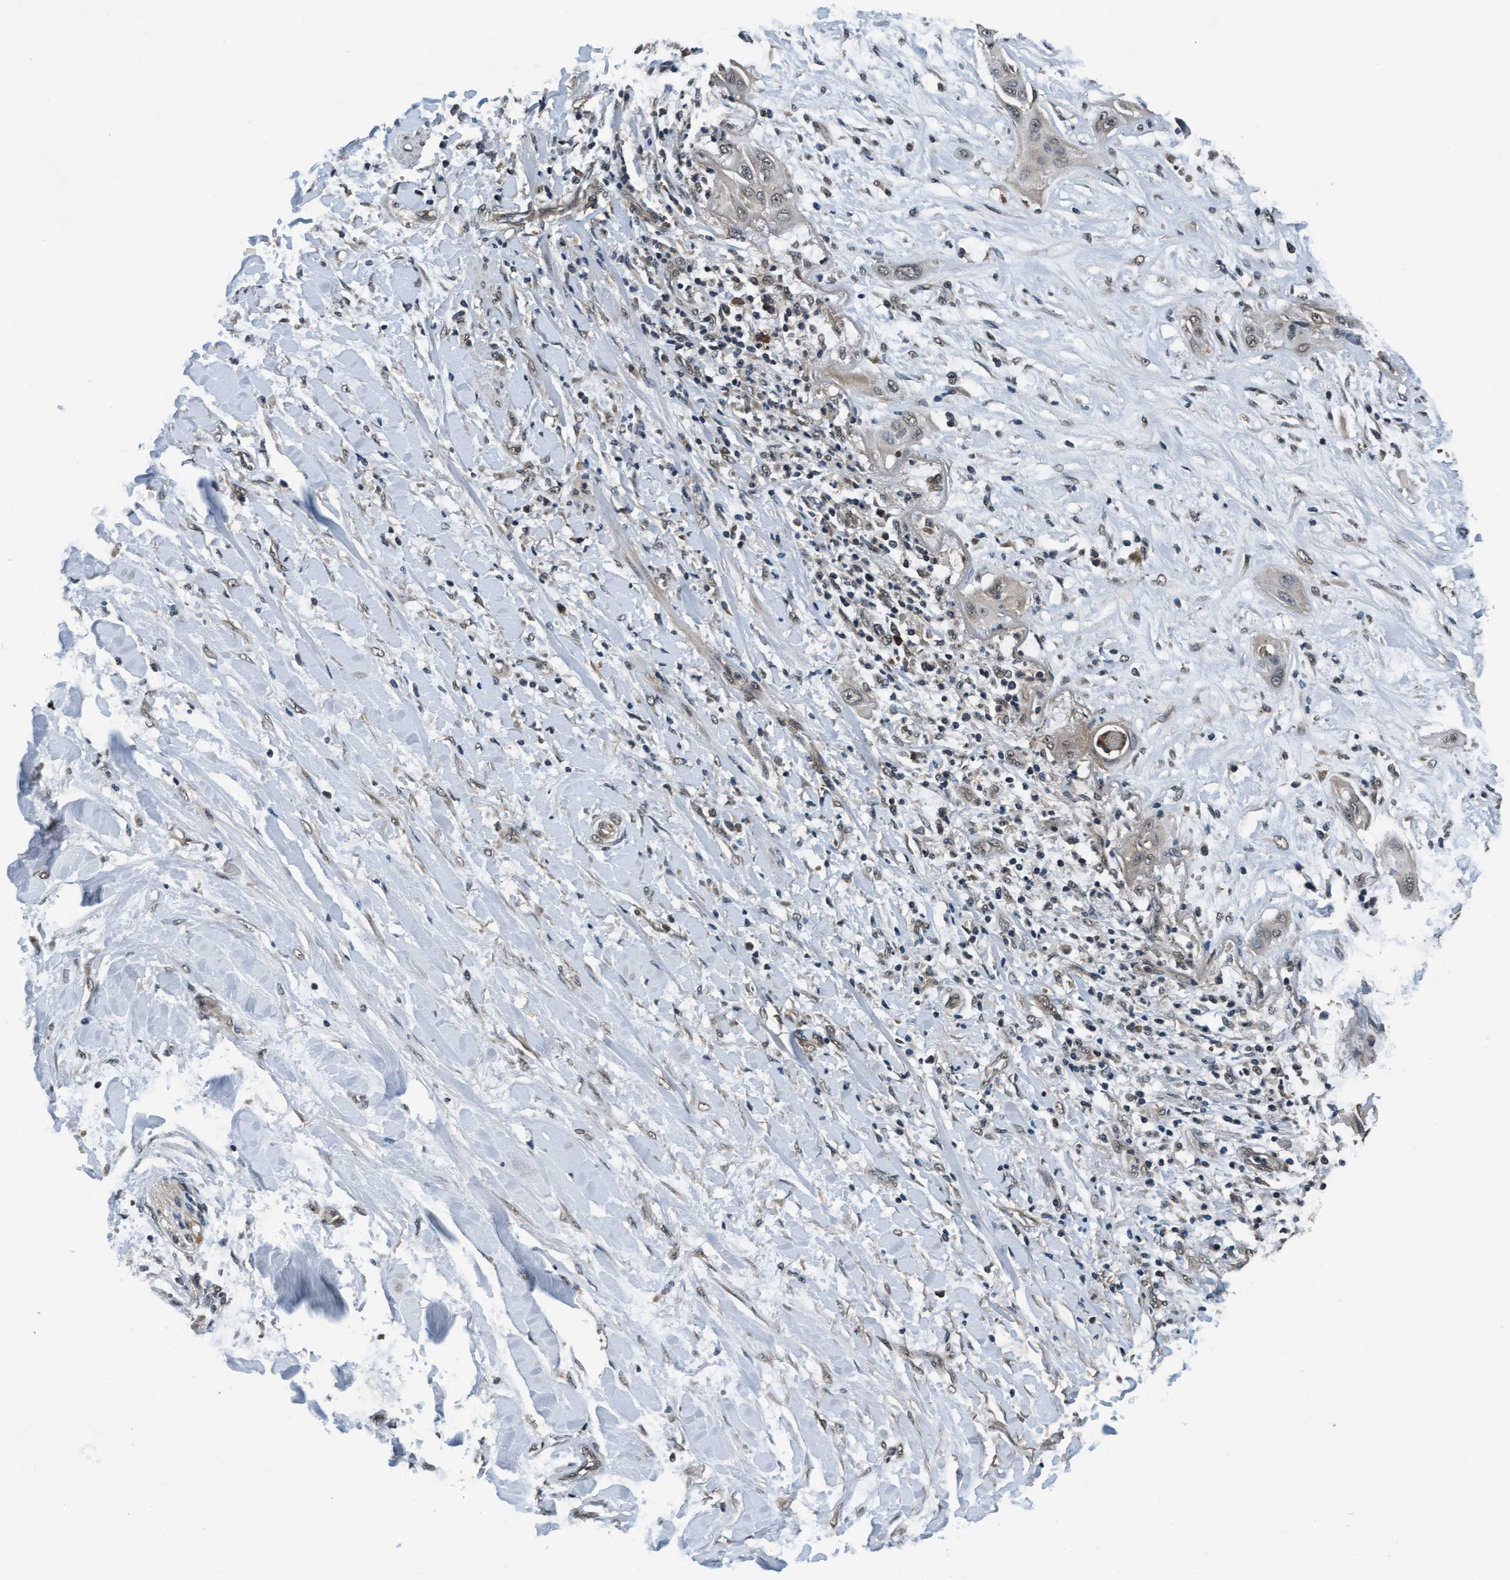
{"staining": {"intensity": "weak", "quantity": ">75%", "location": "nuclear"}, "tissue": "lung cancer", "cell_type": "Tumor cells", "image_type": "cancer", "snomed": [{"axis": "morphology", "description": "Squamous cell carcinoma, NOS"}, {"axis": "topography", "description": "Lung"}], "caption": "An image showing weak nuclear staining in about >75% of tumor cells in squamous cell carcinoma (lung), as visualized by brown immunohistochemical staining.", "gene": "WASF1", "patient": {"sex": "female", "age": 47}}